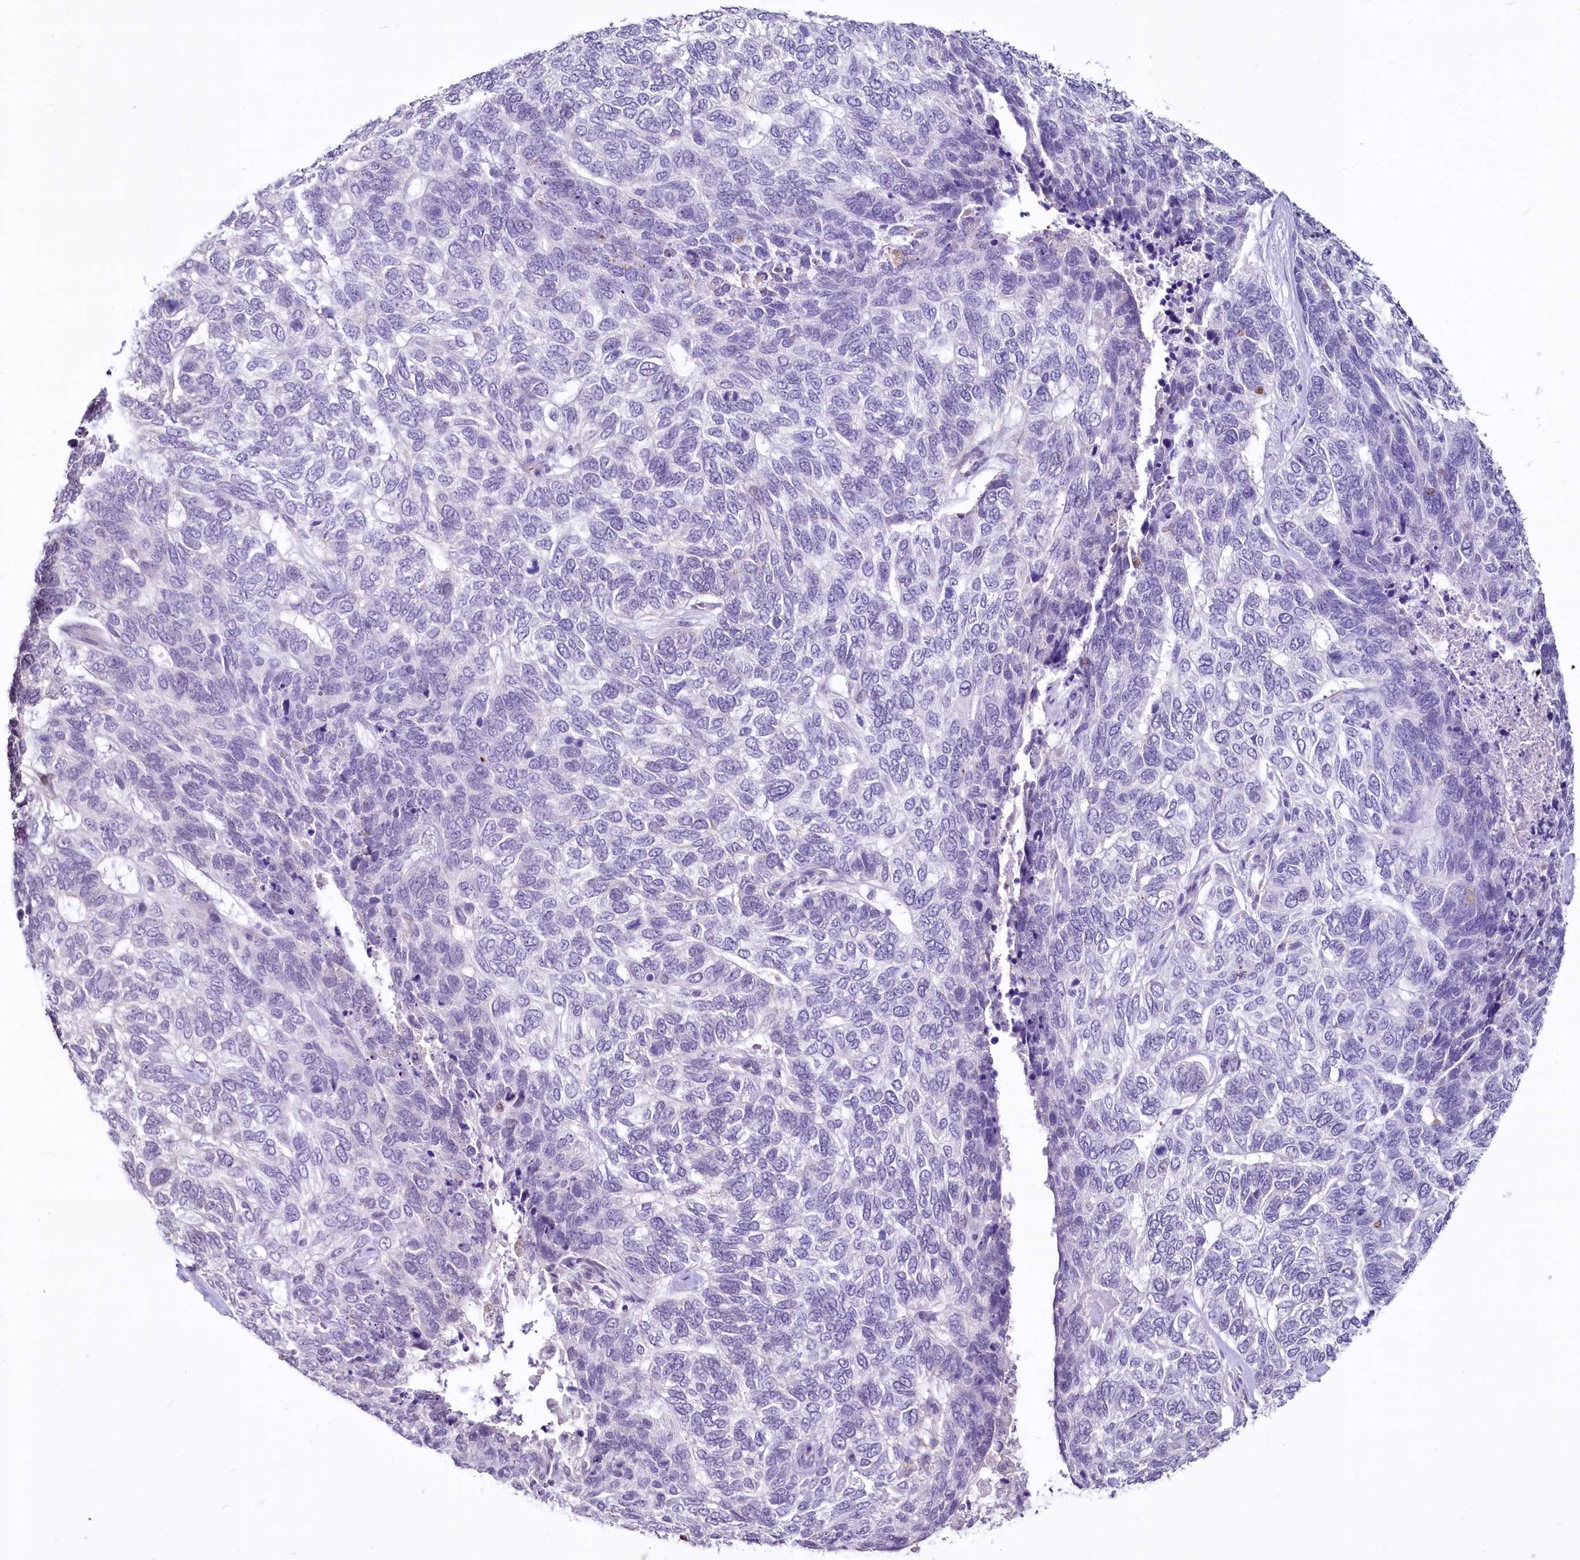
{"staining": {"intensity": "negative", "quantity": "none", "location": "none"}, "tissue": "skin cancer", "cell_type": "Tumor cells", "image_type": "cancer", "snomed": [{"axis": "morphology", "description": "Basal cell carcinoma"}, {"axis": "topography", "description": "Skin"}], "caption": "Tumor cells are negative for brown protein staining in skin basal cell carcinoma.", "gene": "BANK1", "patient": {"sex": "female", "age": 65}}